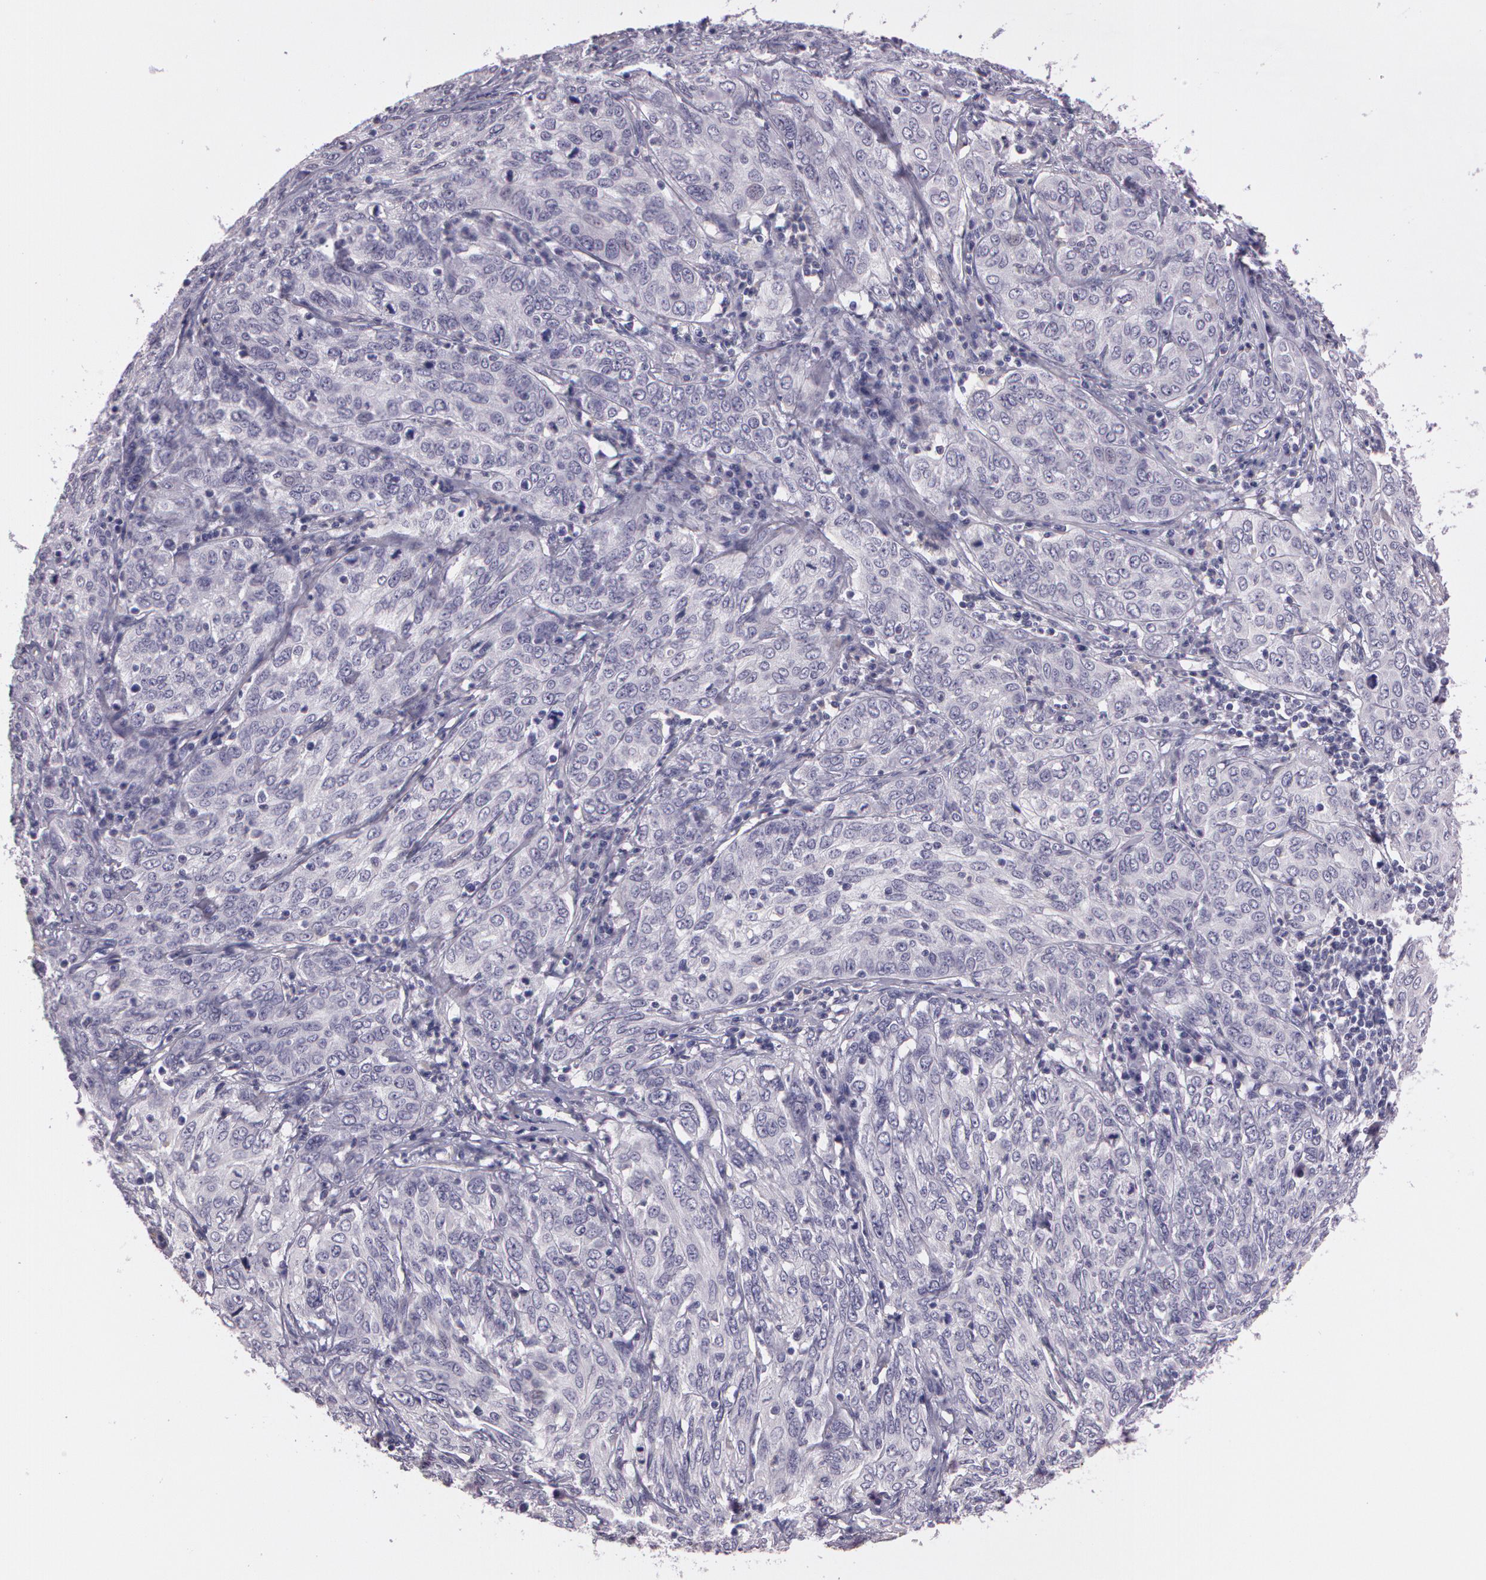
{"staining": {"intensity": "negative", "quantity": "none", "location": "none"}, "tissue": "cervical cancer", "cell_type": "Tumor cells", "image_type": "cancer", "snomed": [{"axis": "morphology", "description": "Squamous cell carcinoma, NOS"}, {"axis": "topography", "description": "Cervix"}], "caption": "This is an immunohistochemistry (IHC) micrograph of cervical cancer. There is no positivity in tumor cells.", "gene": "G2E3", "patient": {"sex": "female", "age": 38}}